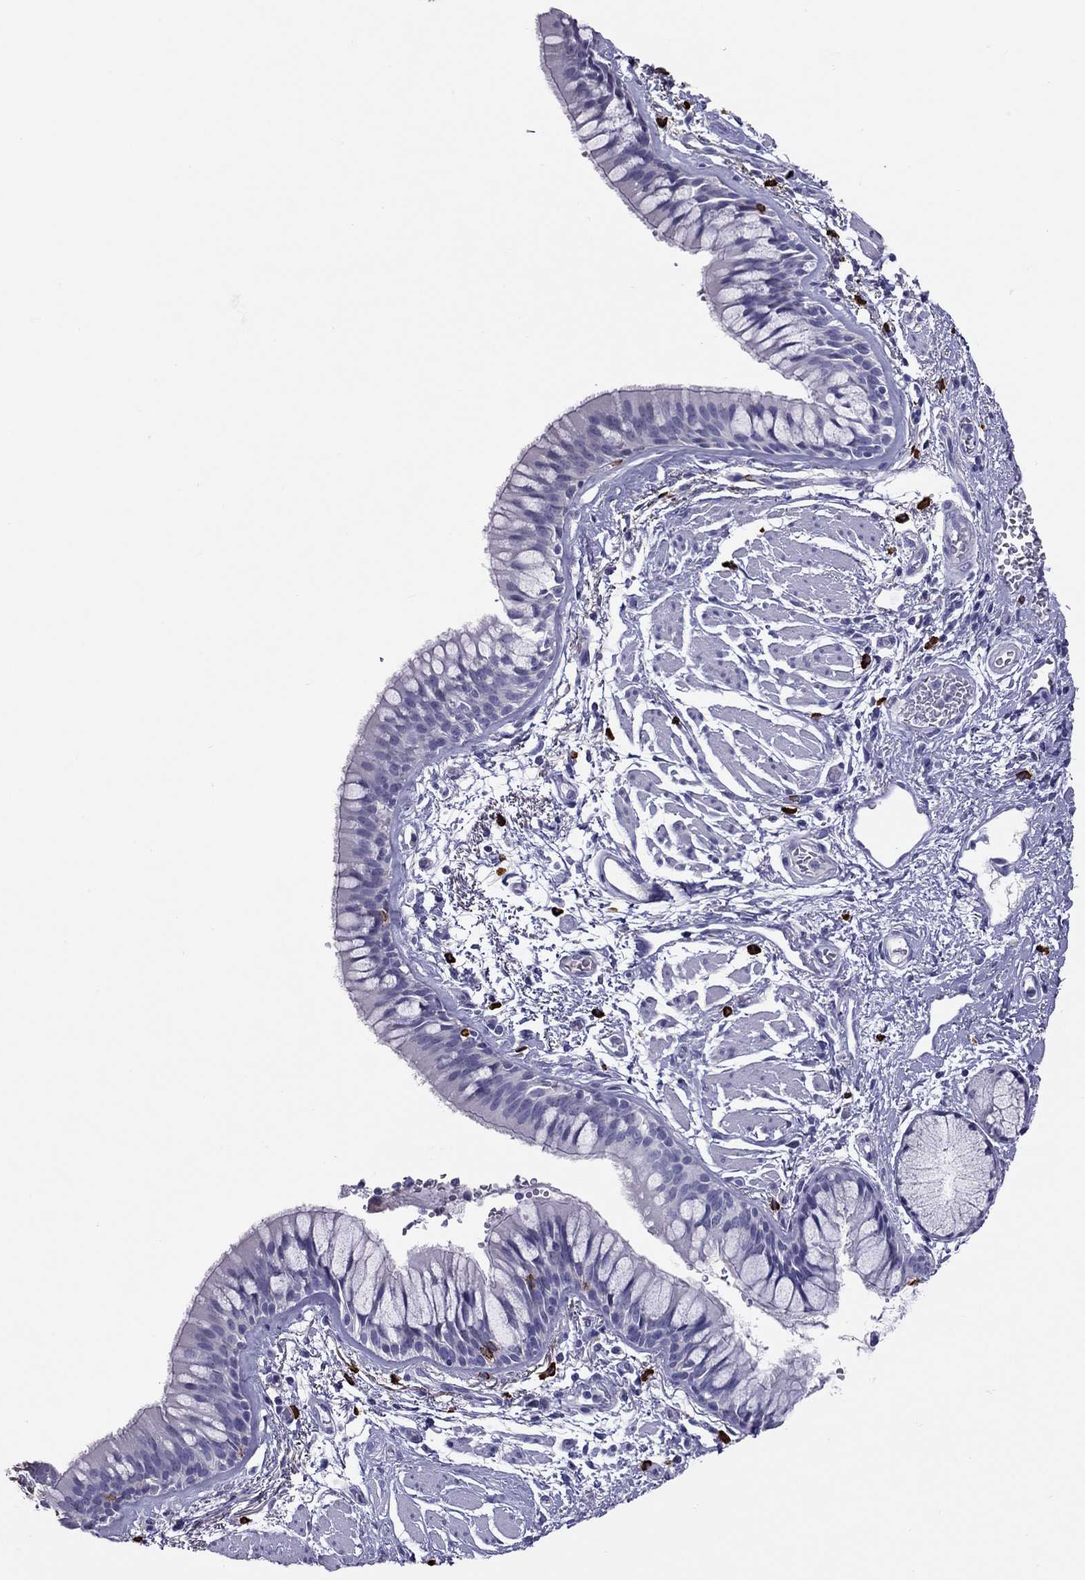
{"staining": {"intensity": "negative", "quantity": "none", "location": "none"}, "tissue": "bronchus", "cell_type": "Respiratory epithelial cells", "image_type": "normal", "snomed": [{"axis": "morphology", "description": "Normal tissue, NOS"}, {"axis": "topography", "description": "Bronchus"}, {"axis": "topography", "description": "Lung"}], "caption": "This is a micrograph of immunohistochemistry staining of benign bronchus, which shows no positivity in respiratory epithelial cells. The staining is performed using DAB brown chromogen with nuclei counter-stained in using hematoxylin.", "gene": "IL17REL", "patient": {"sex": "female", "age": 57}}